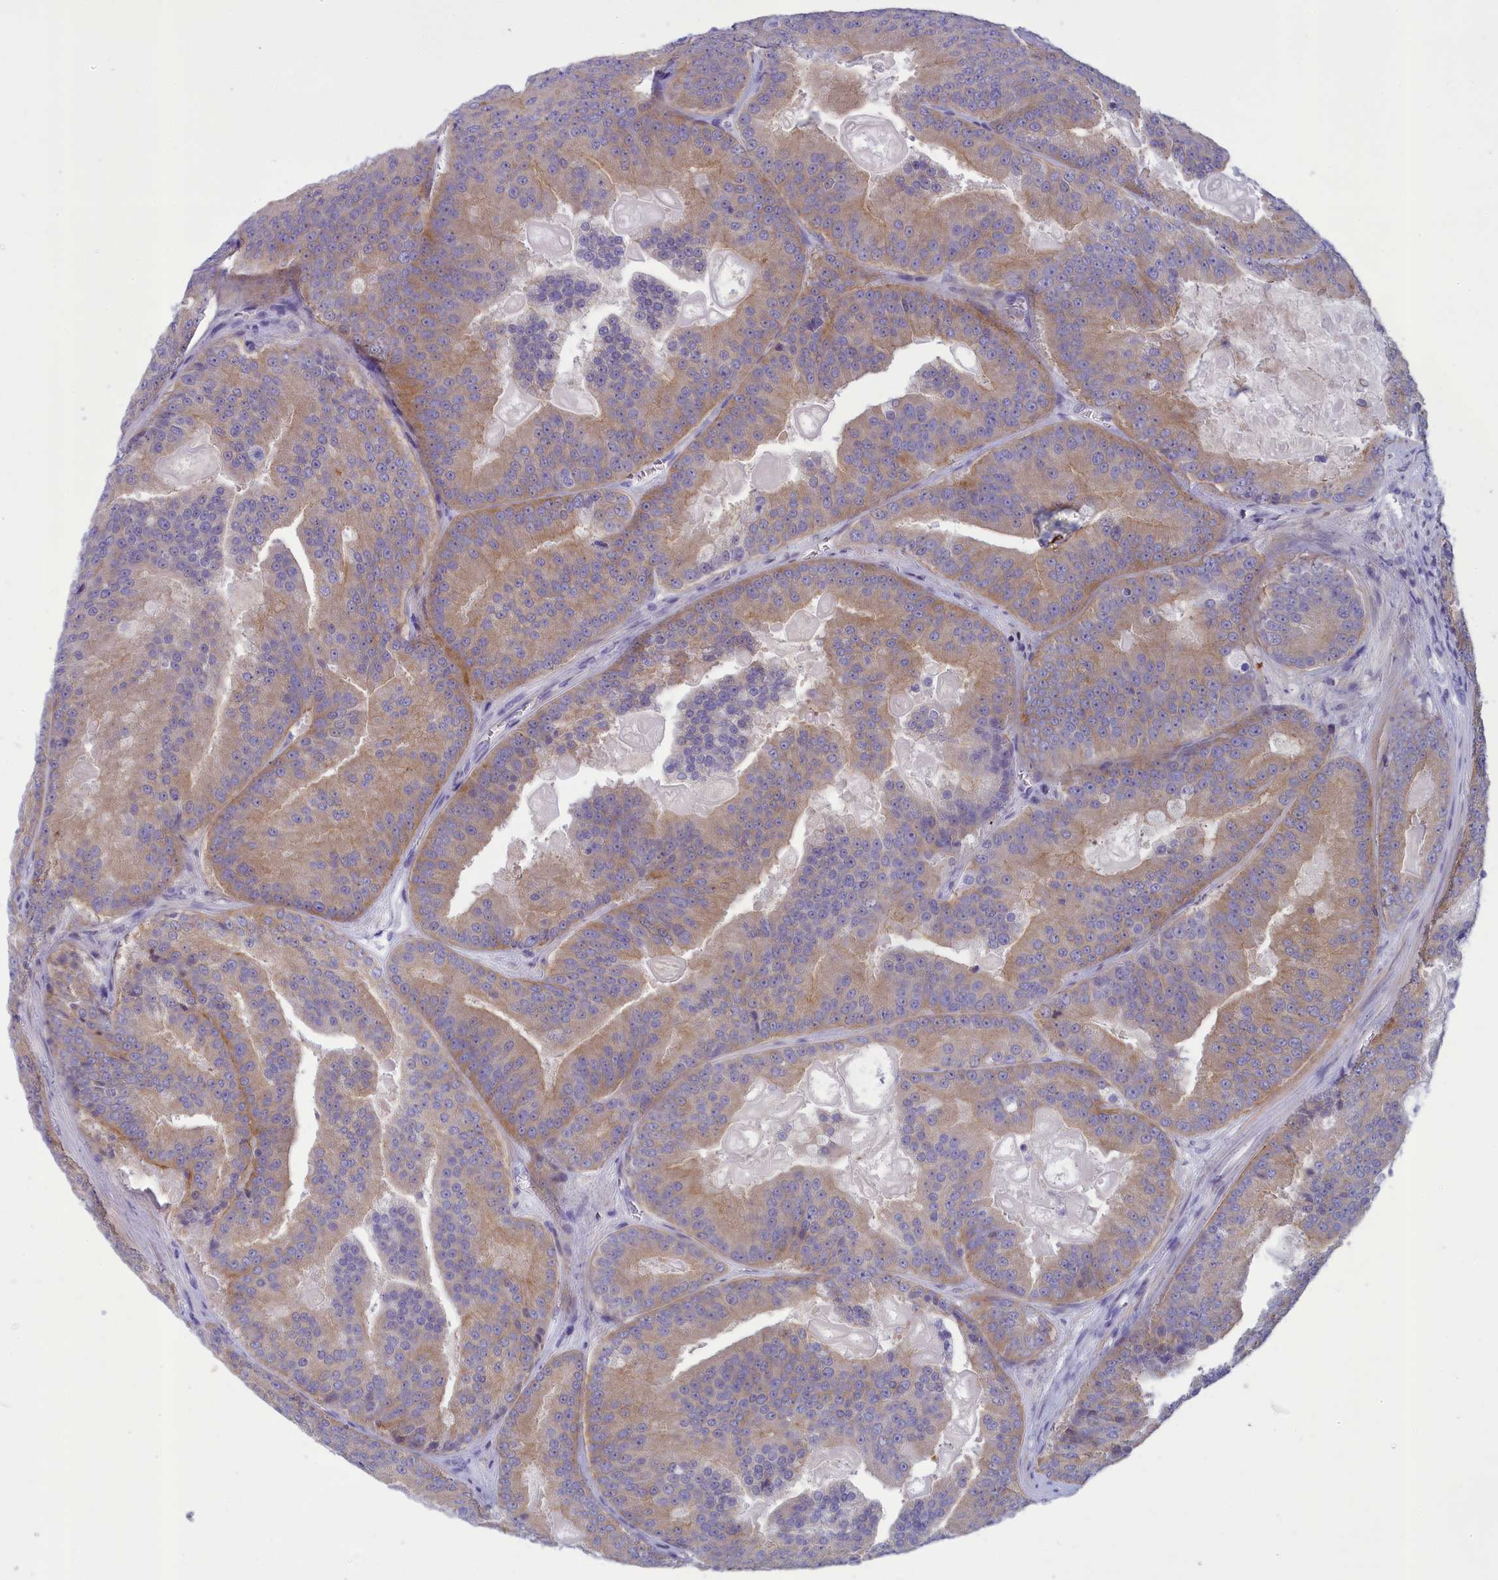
{"staining": {"intensity": "weak", "quantity": "25%-75%", "location": "cytoplasmic/membranous"}, "tissue": "prostate cancer", "cell_type": "Tumor cells", "image_type": "cancer", "snomed": [{"axis": "morphology", "description": "Adenocarcinoma, High grade"}, {"axis": "topography", "description": "Prostate"}], "caption": "Prostate cancer stained with DAB (3,3'-diaminobenzidine) immunohistochemistry shows low levels of weak cytoplasmic/membranous staining in about 25%-75% of tumor cells.", "gene": "CORO2A", "patient": {"sex": "male", "age": 61}}